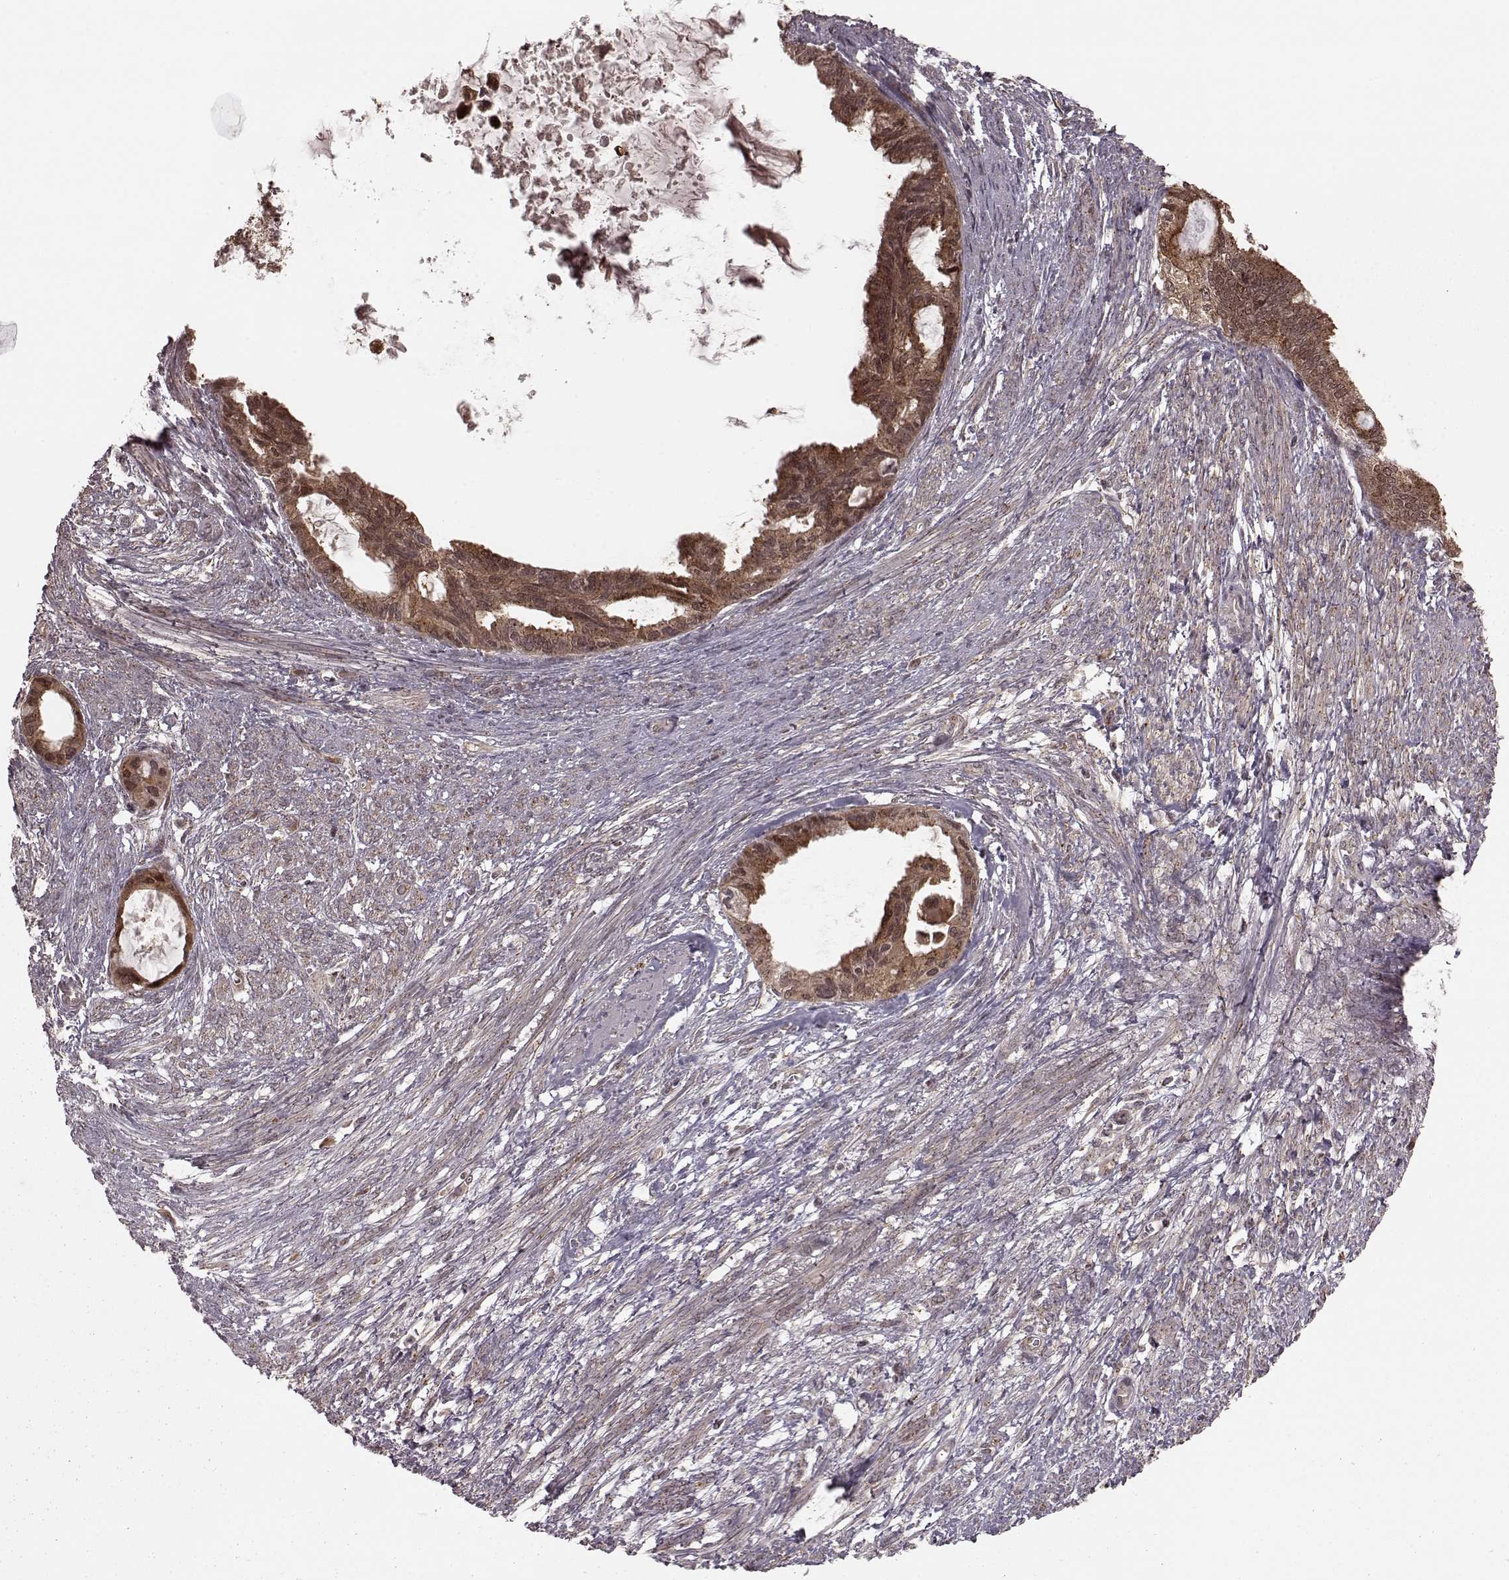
{"staining": {"intensity": "moderate", "quantity": ">75%", "location": "cytoplasmic/membranous"}, "tissue": "endometrial cancer", "cell_type": "Tumor cells", "image_type": "cancer", "snomed": [{"axis": "morphology", "description": "Adenocarcinoma, NOS"}, {"axis": "topography", "description": "Endometrium"}], "caption": "Protein expression analysis of endometrial cancer shows moderate cytoplasmic/membranous expression in approximately >75% of tumor cells.", "gene": "GSS", "patient": {"sex": "female", "age": 86}}